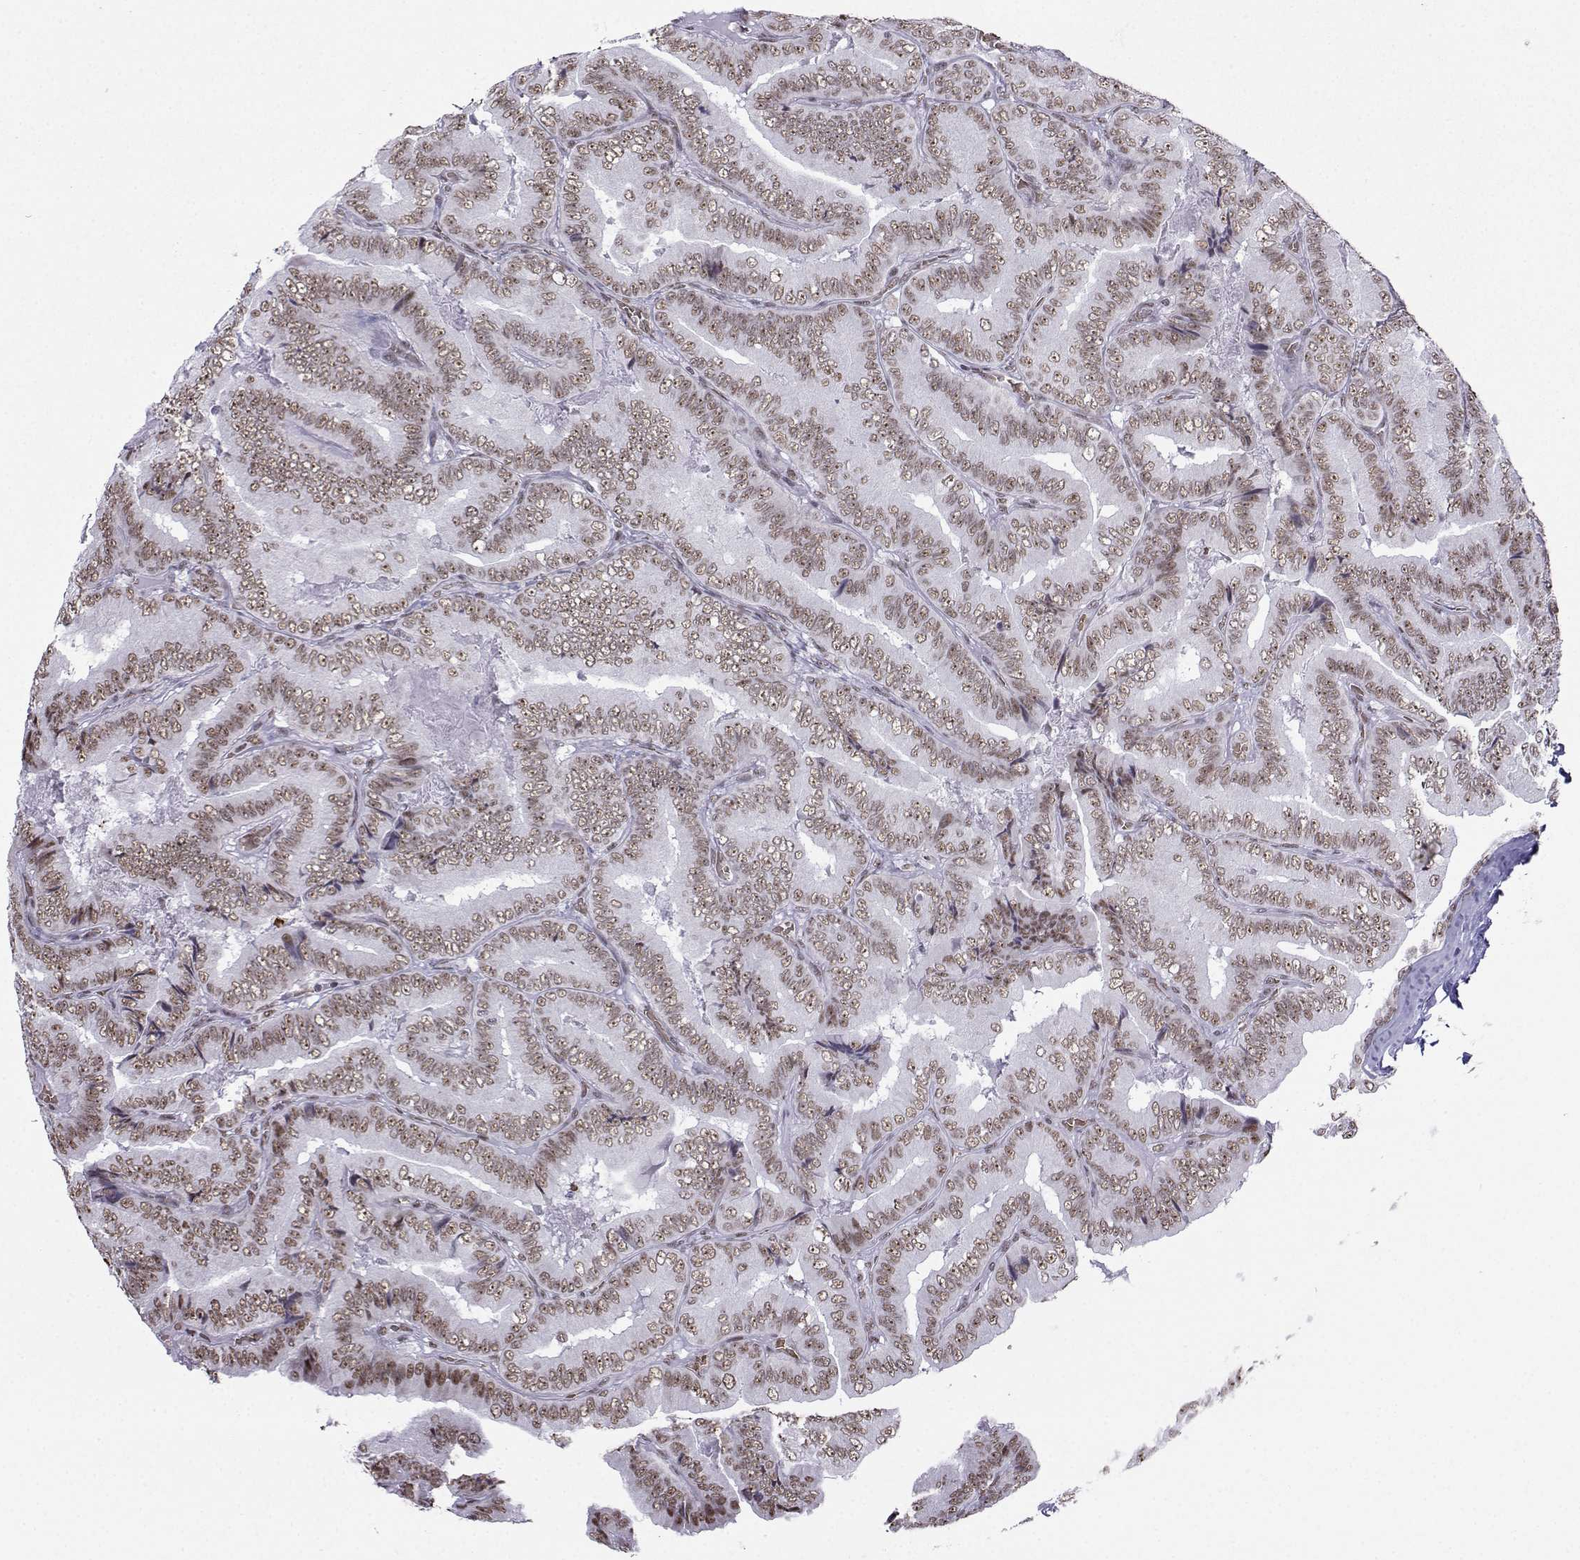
{"staining": {"intensity": "weak", "quantity": ">75%", "location": "nuclear"}, "tissue": "thyroid cancer", "cell_type": "Tumor cells", "image_type": "cancer", "snomed": [{"axis": "morphology", "description": "Papillary adenocarcinoma, NOS"}, {"axis": "topography", "description": "Thyroid gland"}], "caption": "Thyroid cancer (papillary adenocarcinoma) stained with DAB immunohistochemistry demonstrates low levels of weak nuclear positivity in approximately >75% of tumor cells.", "gene": "CCNK", "patient": {"sex": "male", "age": 61}}